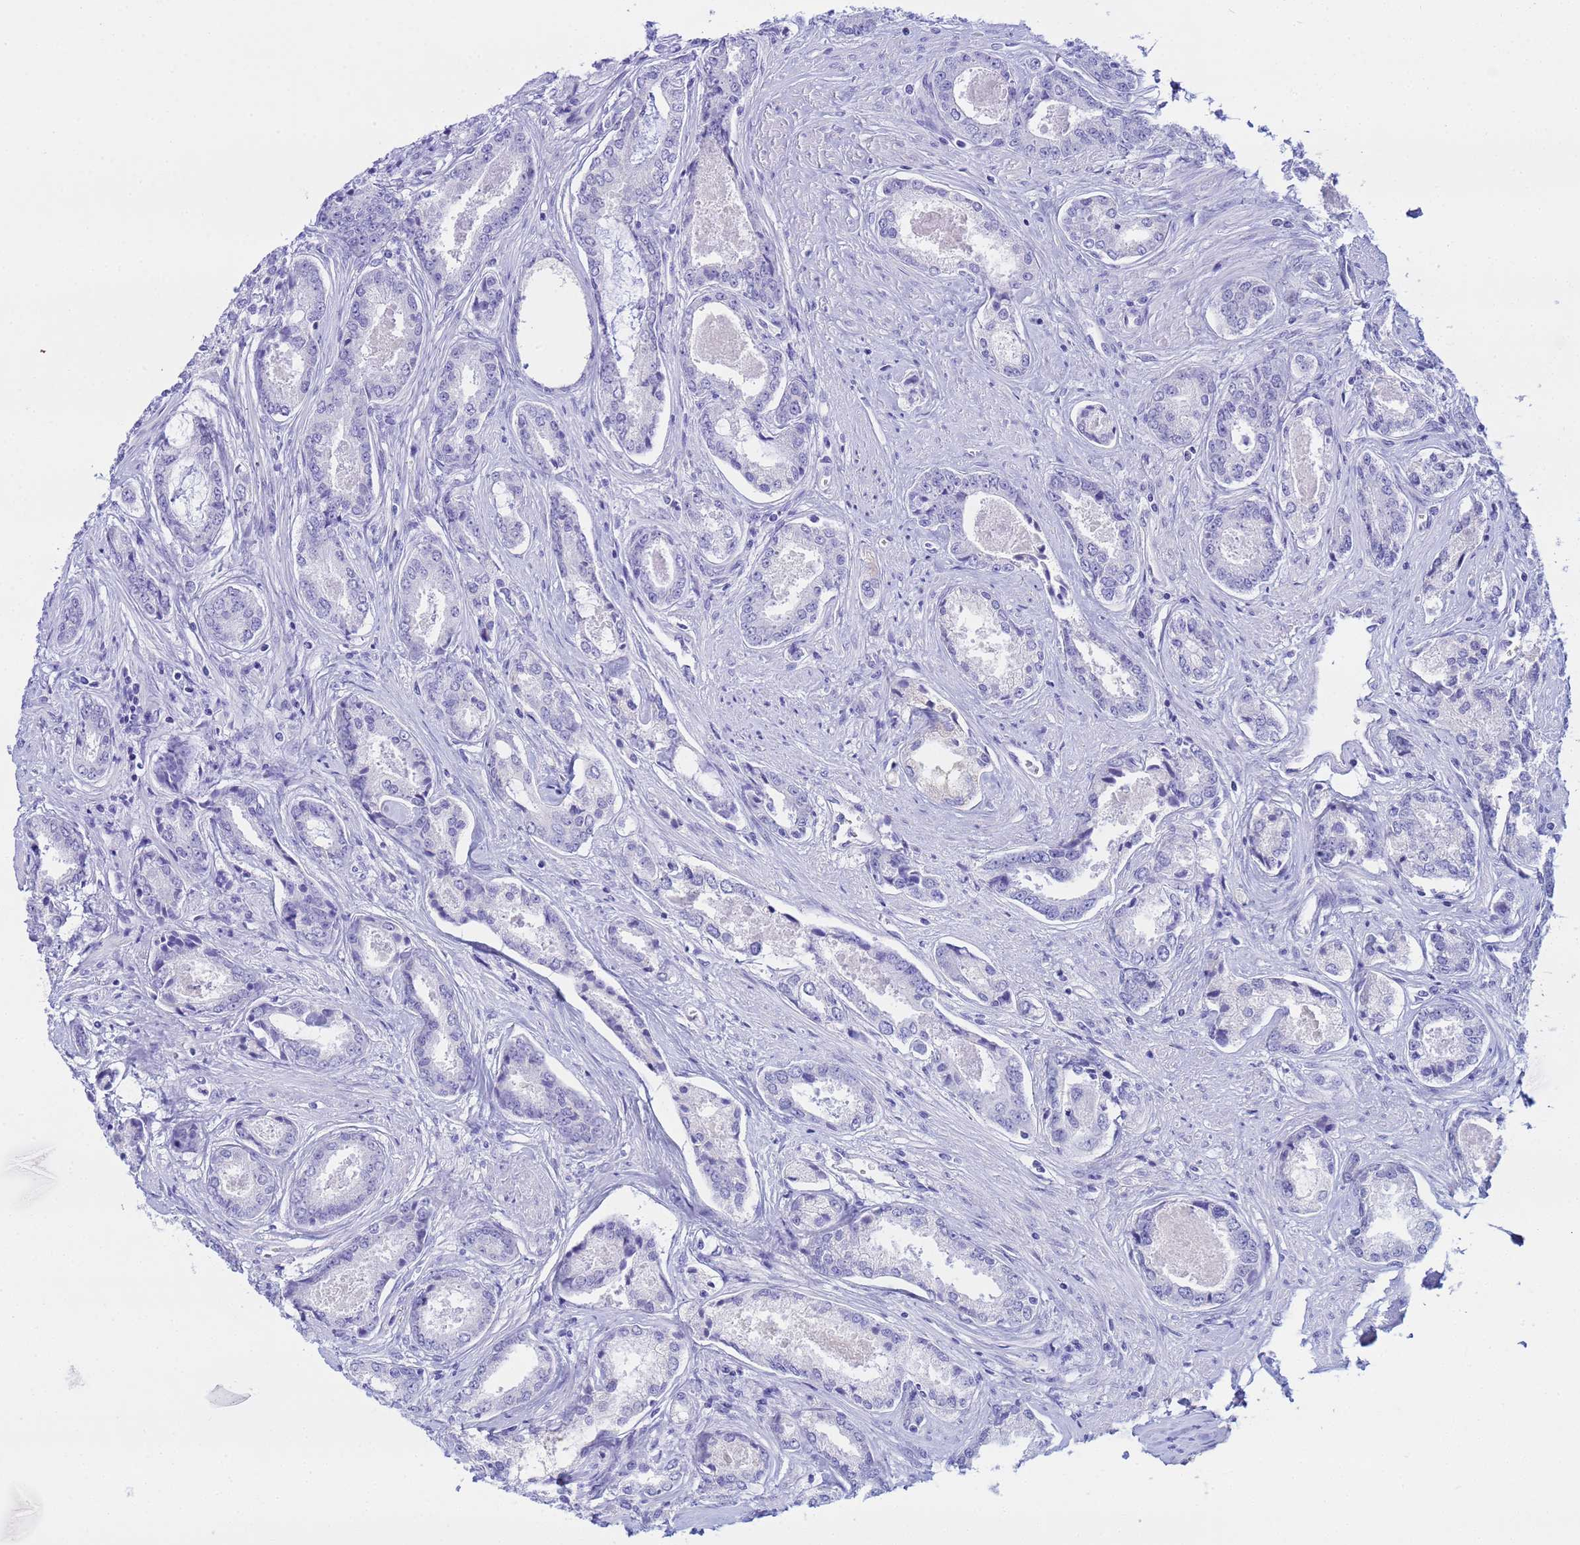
{"staining": {"intensity": "negative", "quantity": "none", "location": "none"}, "tissue": "prostate cancer", "cell_type": "Tumor cells", "image_type": "cancer", "snomed": [{"axis": "morphology", "description": "Adenocarcinoma, Low grade"}, {"axis": "topography", "description": "Prostate"}], "caption": "Tumor cells are negative for protein expression in human low-grade adenocarcinoma (prostate). (DAB (3,3'-diaminobenzidine) immunohistochemistry (IHC) visualized using brightfield microscopy, high magnification).", "gene": "AQP12A", "patient": {"sex": "male", "age": 68}}